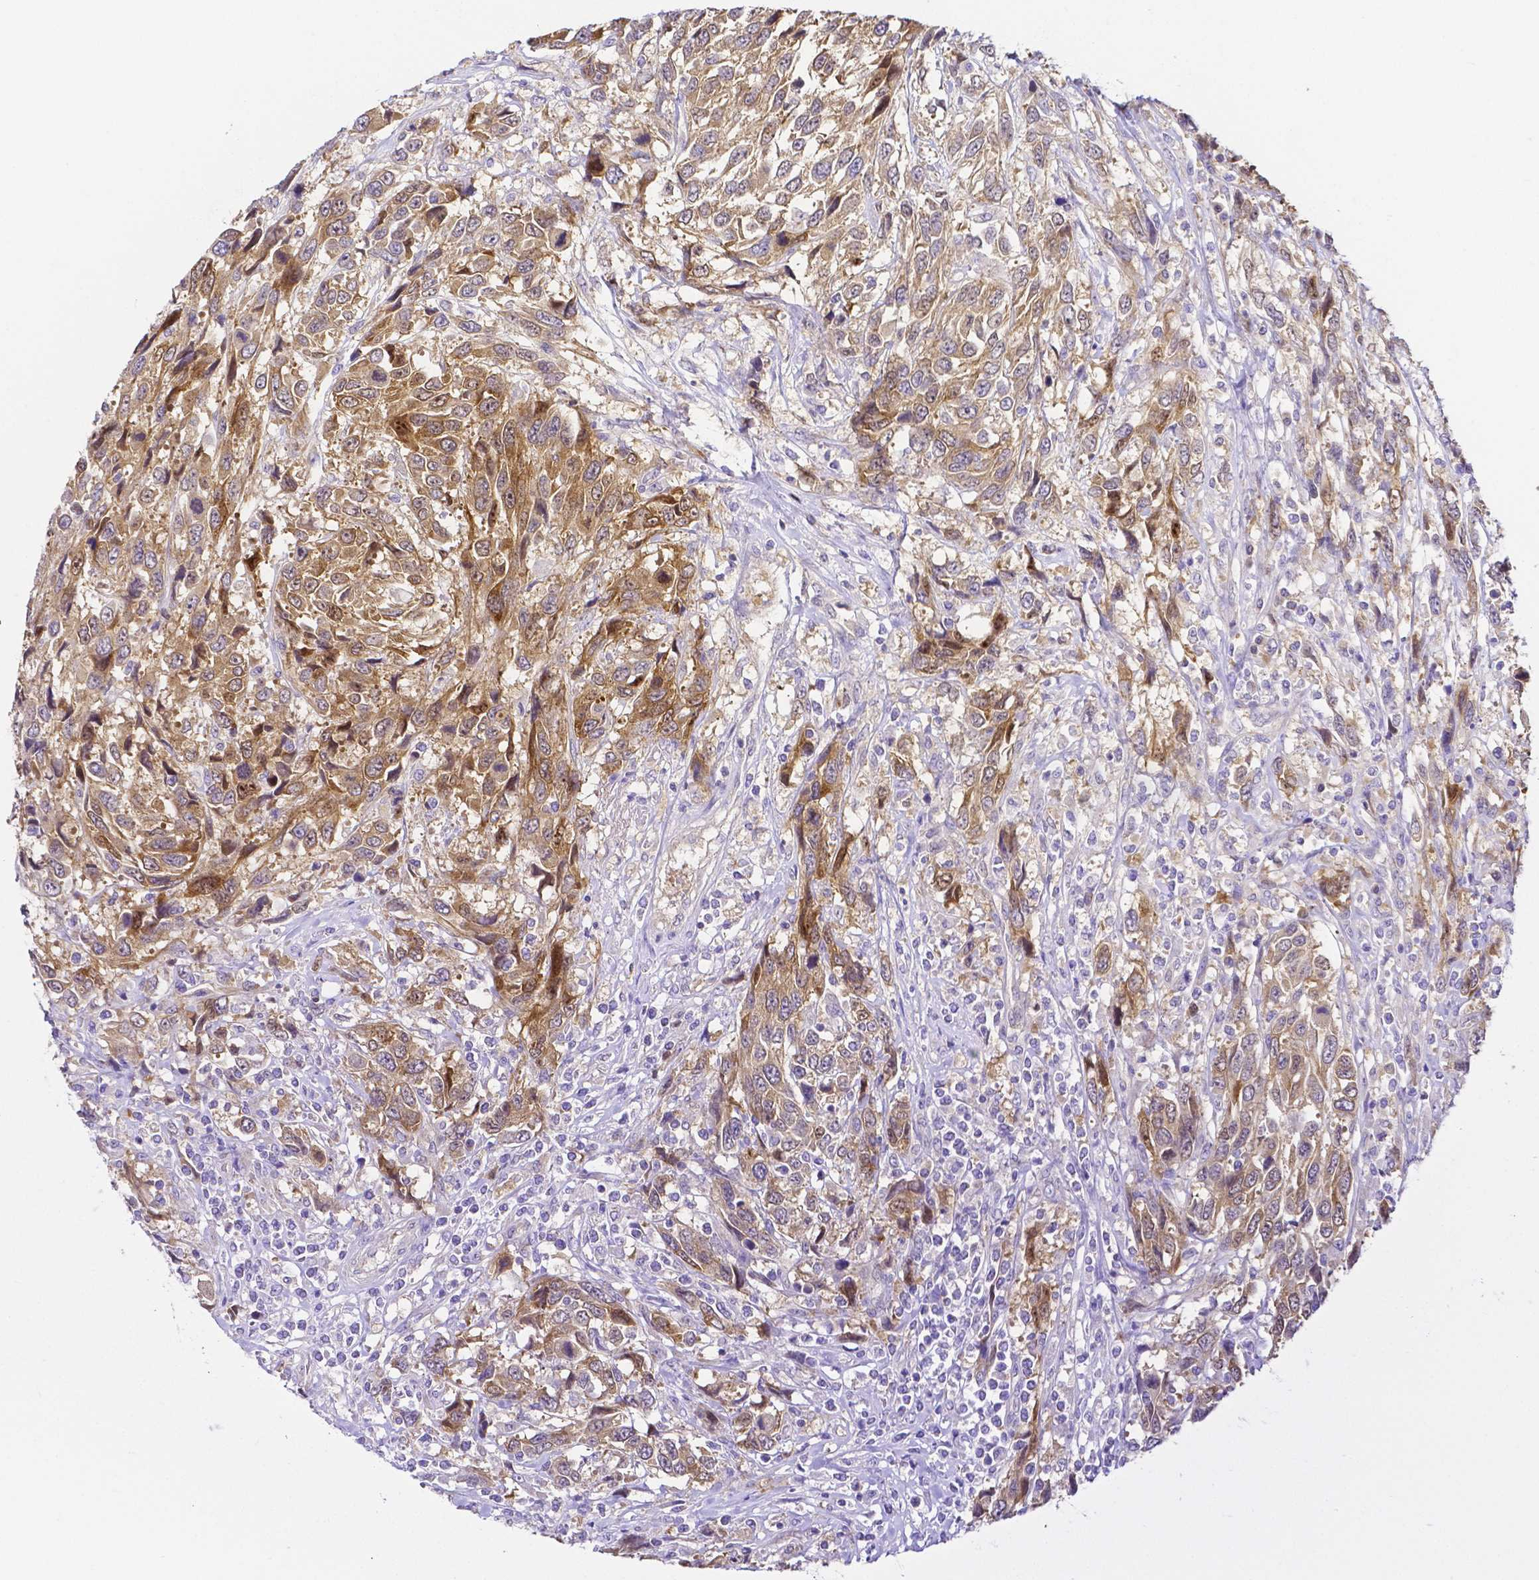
{"staining": {"intensity": "moderate", "quantity": ">75%", "location": "cytoplasmic/membranous"}, "tissue": "urothelial cancer", "cell_type": "Tumor cells", "image_type": "cancer", "snomed": [{"axis": "morphology", "description": "Urothelial carcinoma, High grade"}, {"axis": "topography", "description": "Urinary bladder"}], "caption": "Immunohistochemical staining of human urothelial cancer exhibits medium levels of moderate cytoplasmic/membranous staining in about >75% of tumor cells.", "gene": "PKP3", "patient": {"sex": "female", "age": 70}}